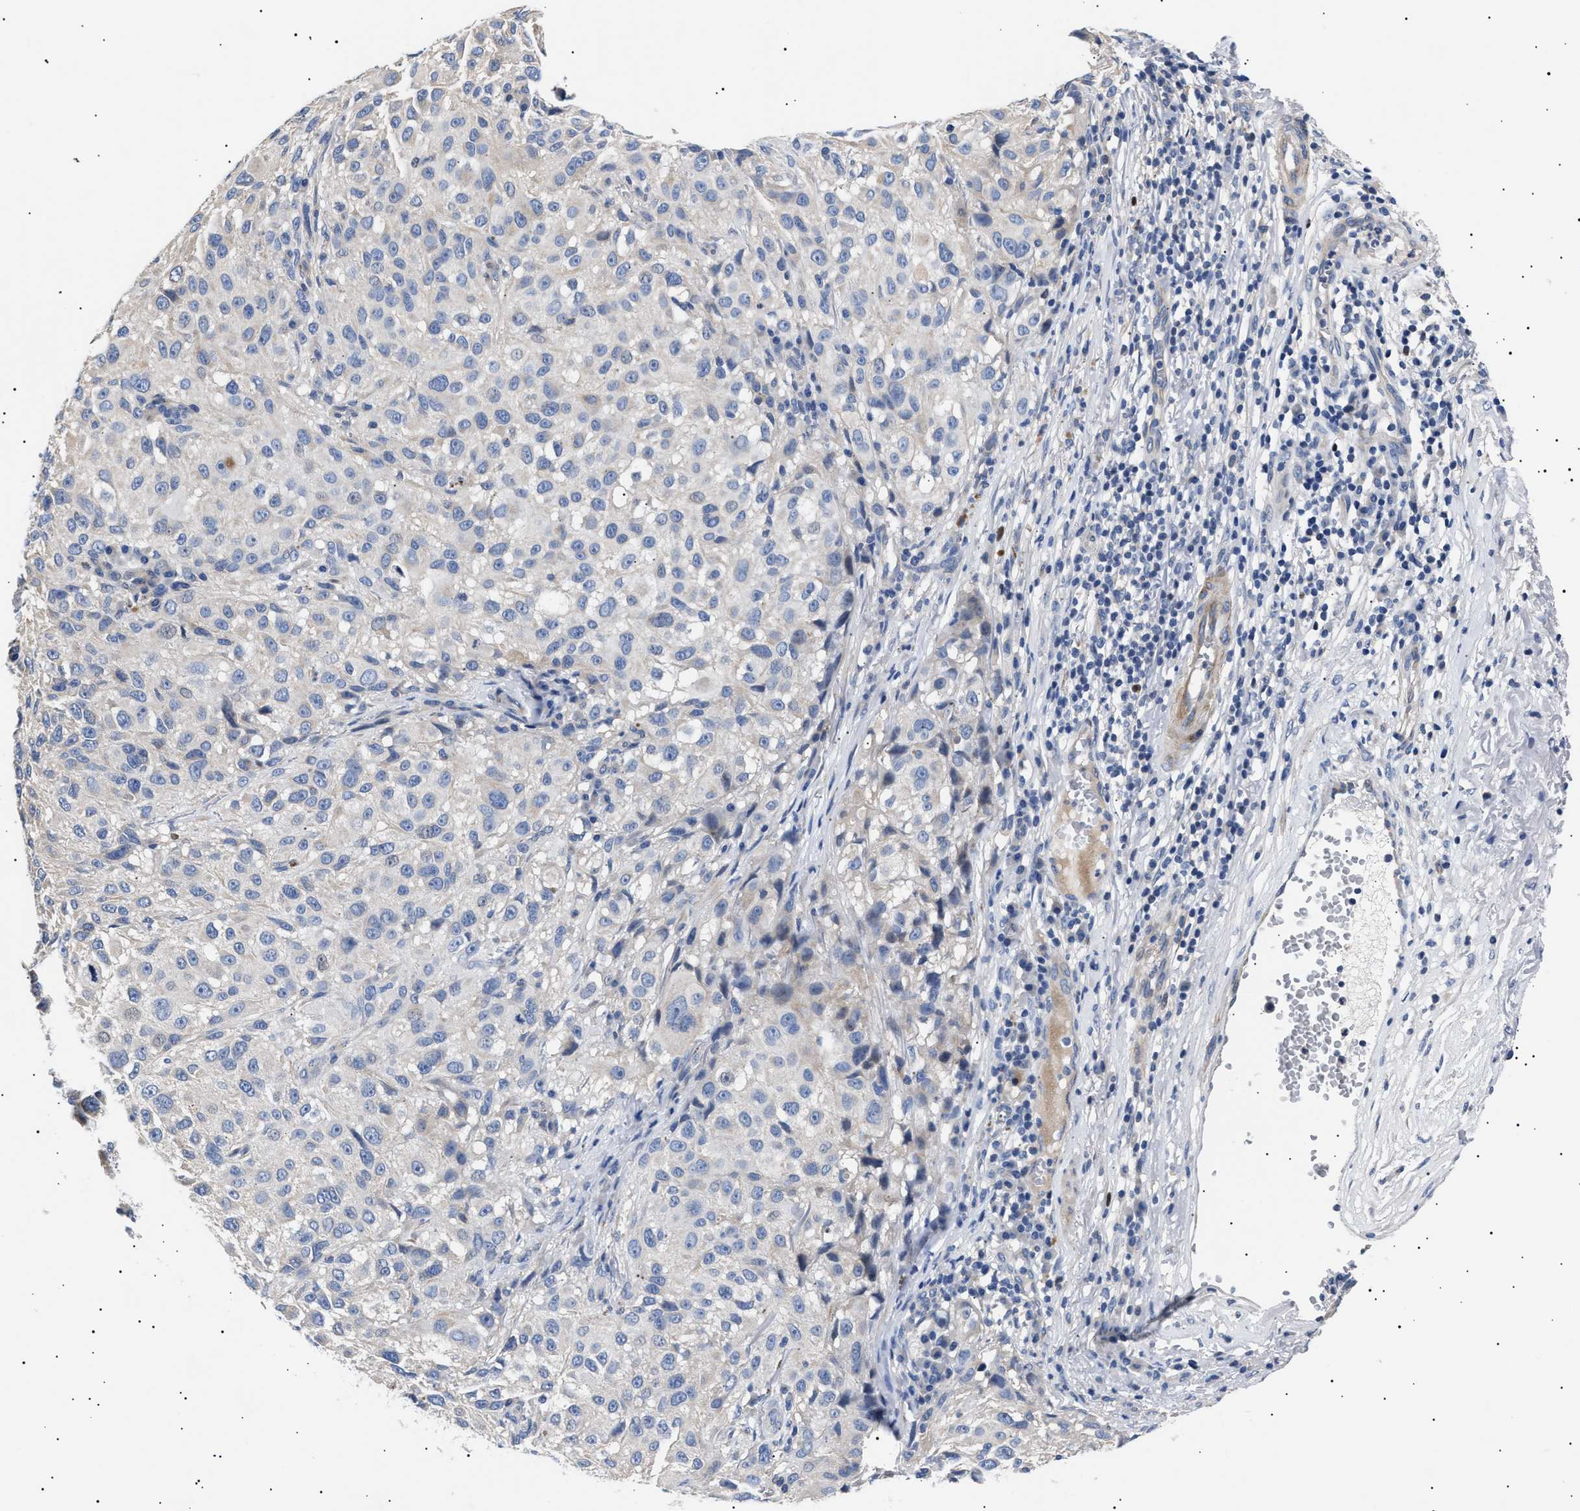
{"staining": {"intensity": "negative", "quantity": "none", "location": "none"}, "tissue": "melanoma", "cell_type": "Tumor cells", "image_type": "cancer", "snomed": [{"axis": "morphology", "description": "Necrosis, NOS"}, {"axis": "morphology", "description": "Malignant melanoma, NOS"}, {"axis": "topography", "description": "Skin"}], "caption": "A high-resolution photomicrograph shows immunohistochemistry staining of melanoma, which shows no significant expression in tumor cells.", "gene": "HEMGN", "patient": {"sex": "female", "age": 87}}